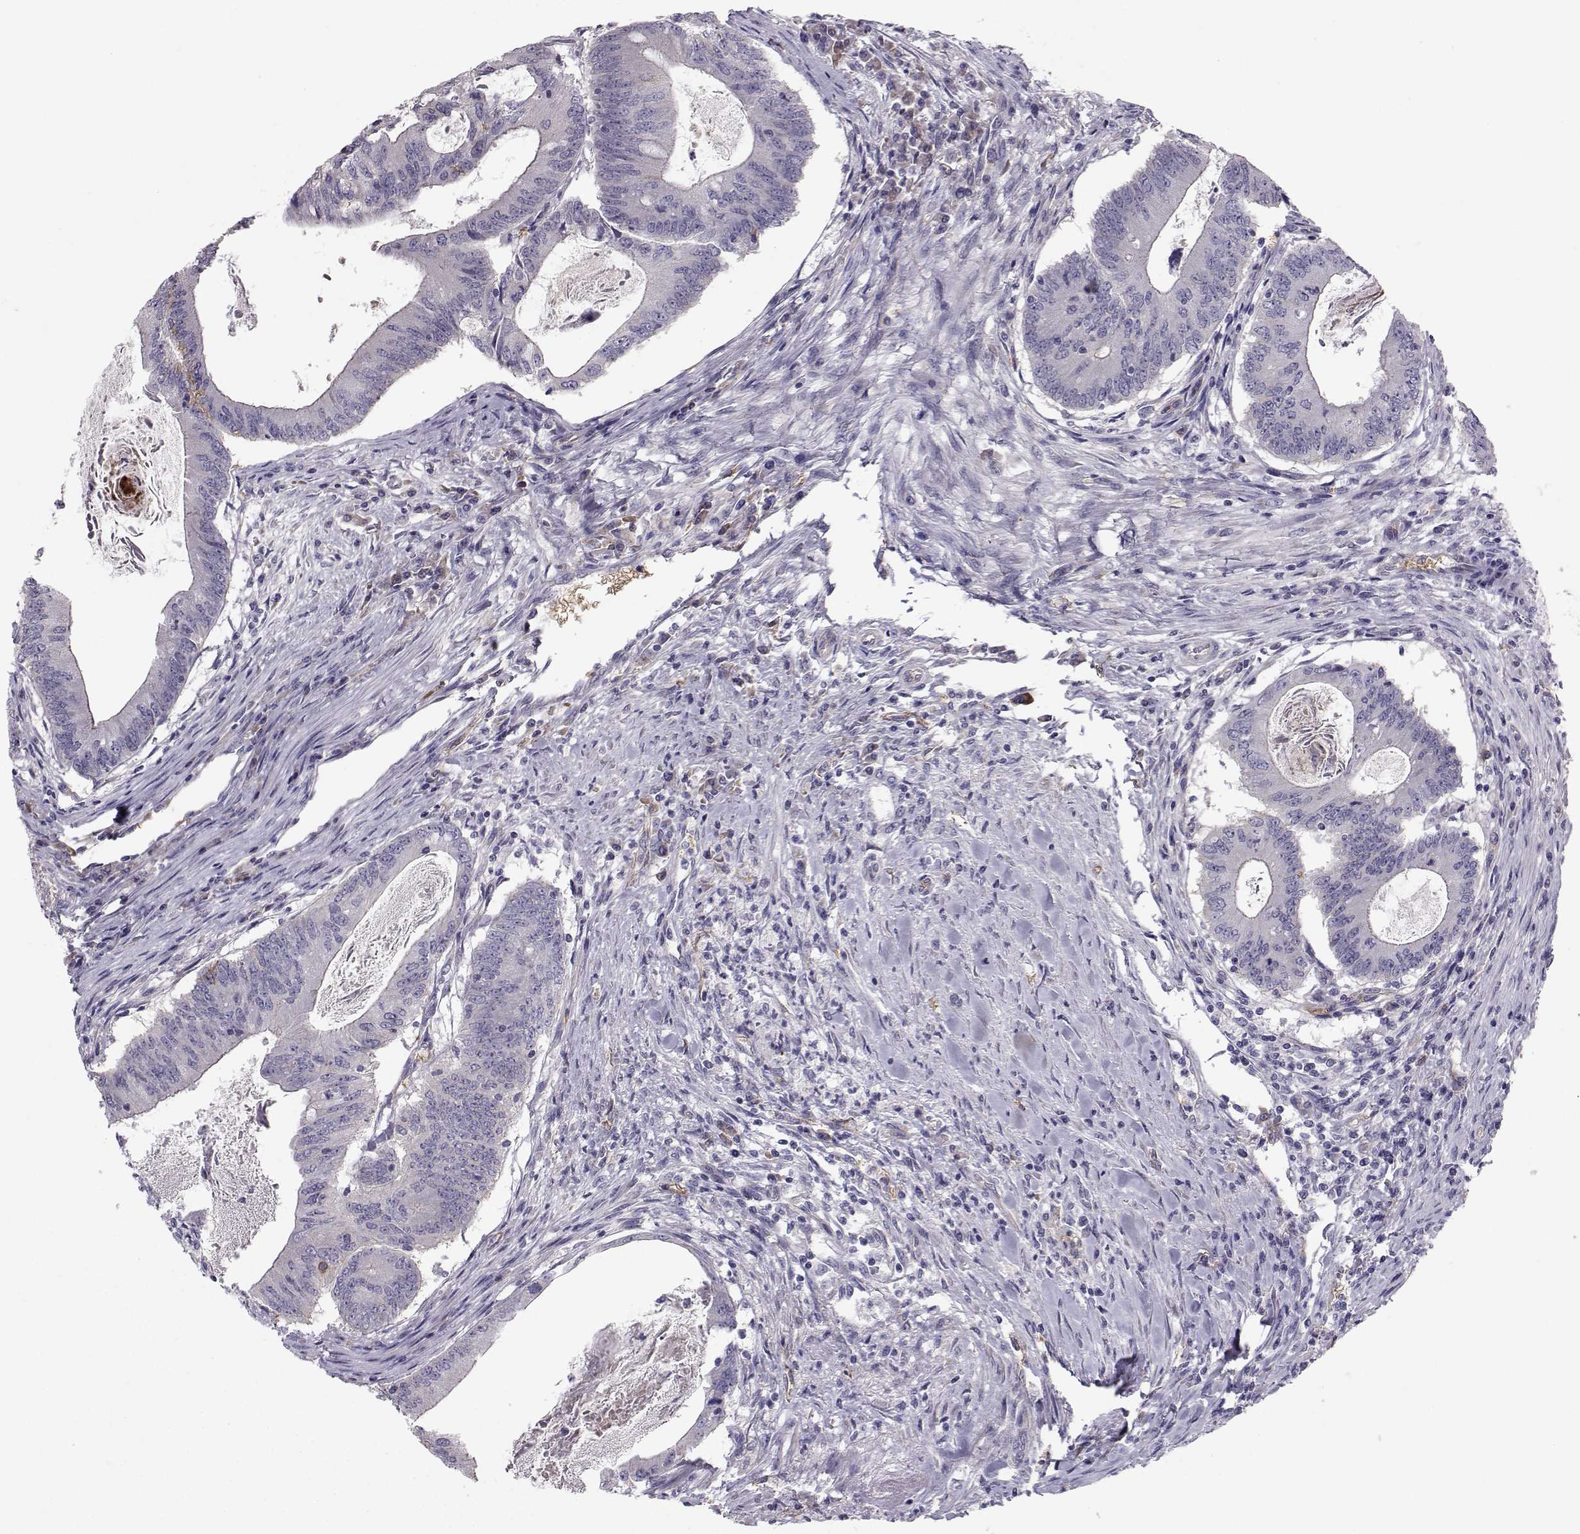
{"staining": {"intensity": "negative", "quantity": "none", "location": "none"}, "tissue": "colorectal cancer", "cell_type": "Tumor cells", "image_type": "cancer", "snomed": [{"axis": "morphology", "description": "Adenocarcinoma, NOS"}, {"axis": "topography", "description": "Colon"}], "caption": "A high-resolution image shows immunohistochemistry (IHC) staining of colorectal cancer (adenocarcinoma), which shows no significant positivity in tumor cells.", "gene": "QPCT", "patient": {"sex": "female", "age": 70}}